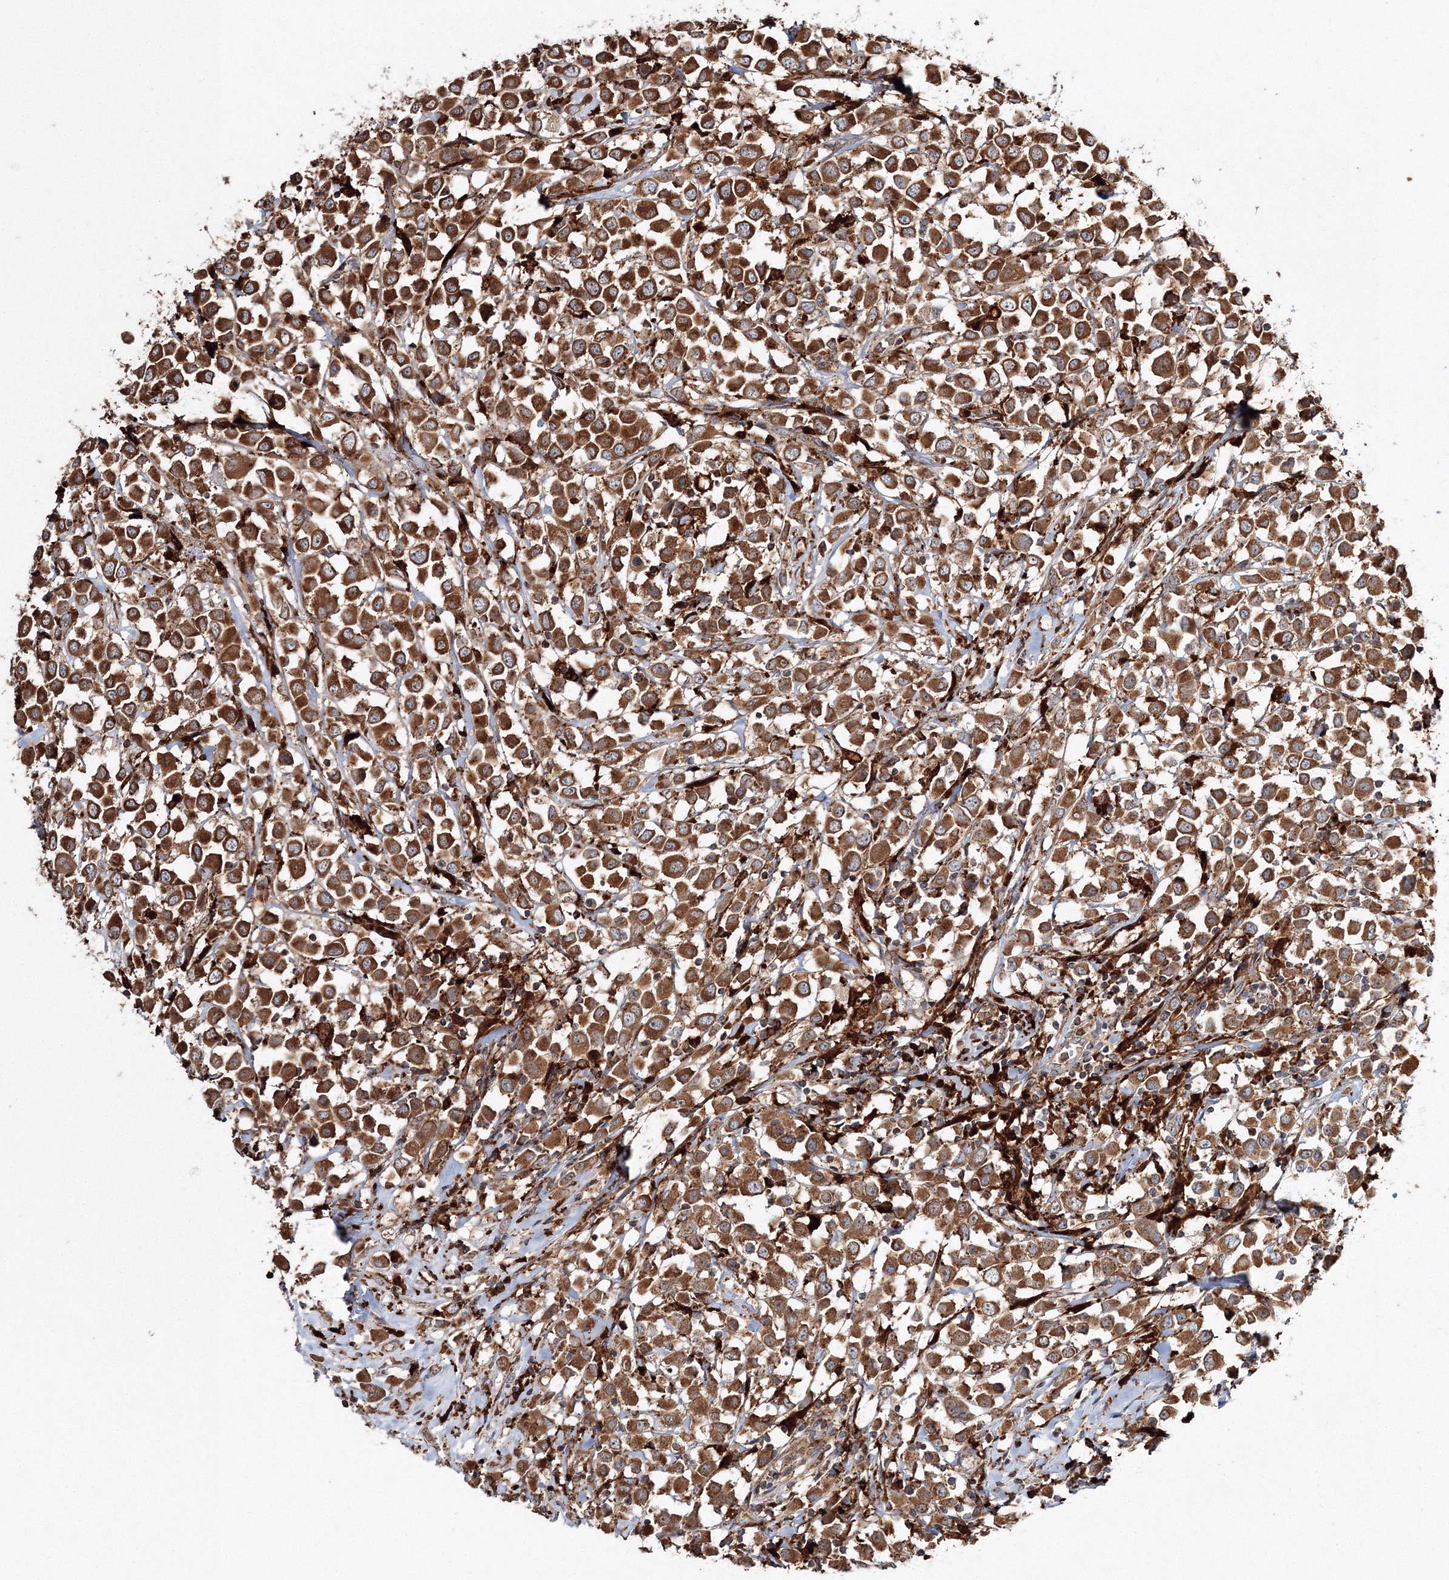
{"staining": {"intensity": "strong", "quantity": ">75%", "location": "cytoplasmic/membranous"}, "tissue": "breast cancer", "cell_type": "Tumor cells", "image_type": "cancer", "snomed": [{"axis": "morphology", "description": "Duct carcinoma"}, {"axis": "topography", "description": "Breast"}], "caption": "Protein staining demonstrates strong cytoplasmic/membranous expression in about >75% of tumor cells in breast intraductal carcinoma.", "gene": "ARCN1", "patient": {"sex": "female", "age": 61}}